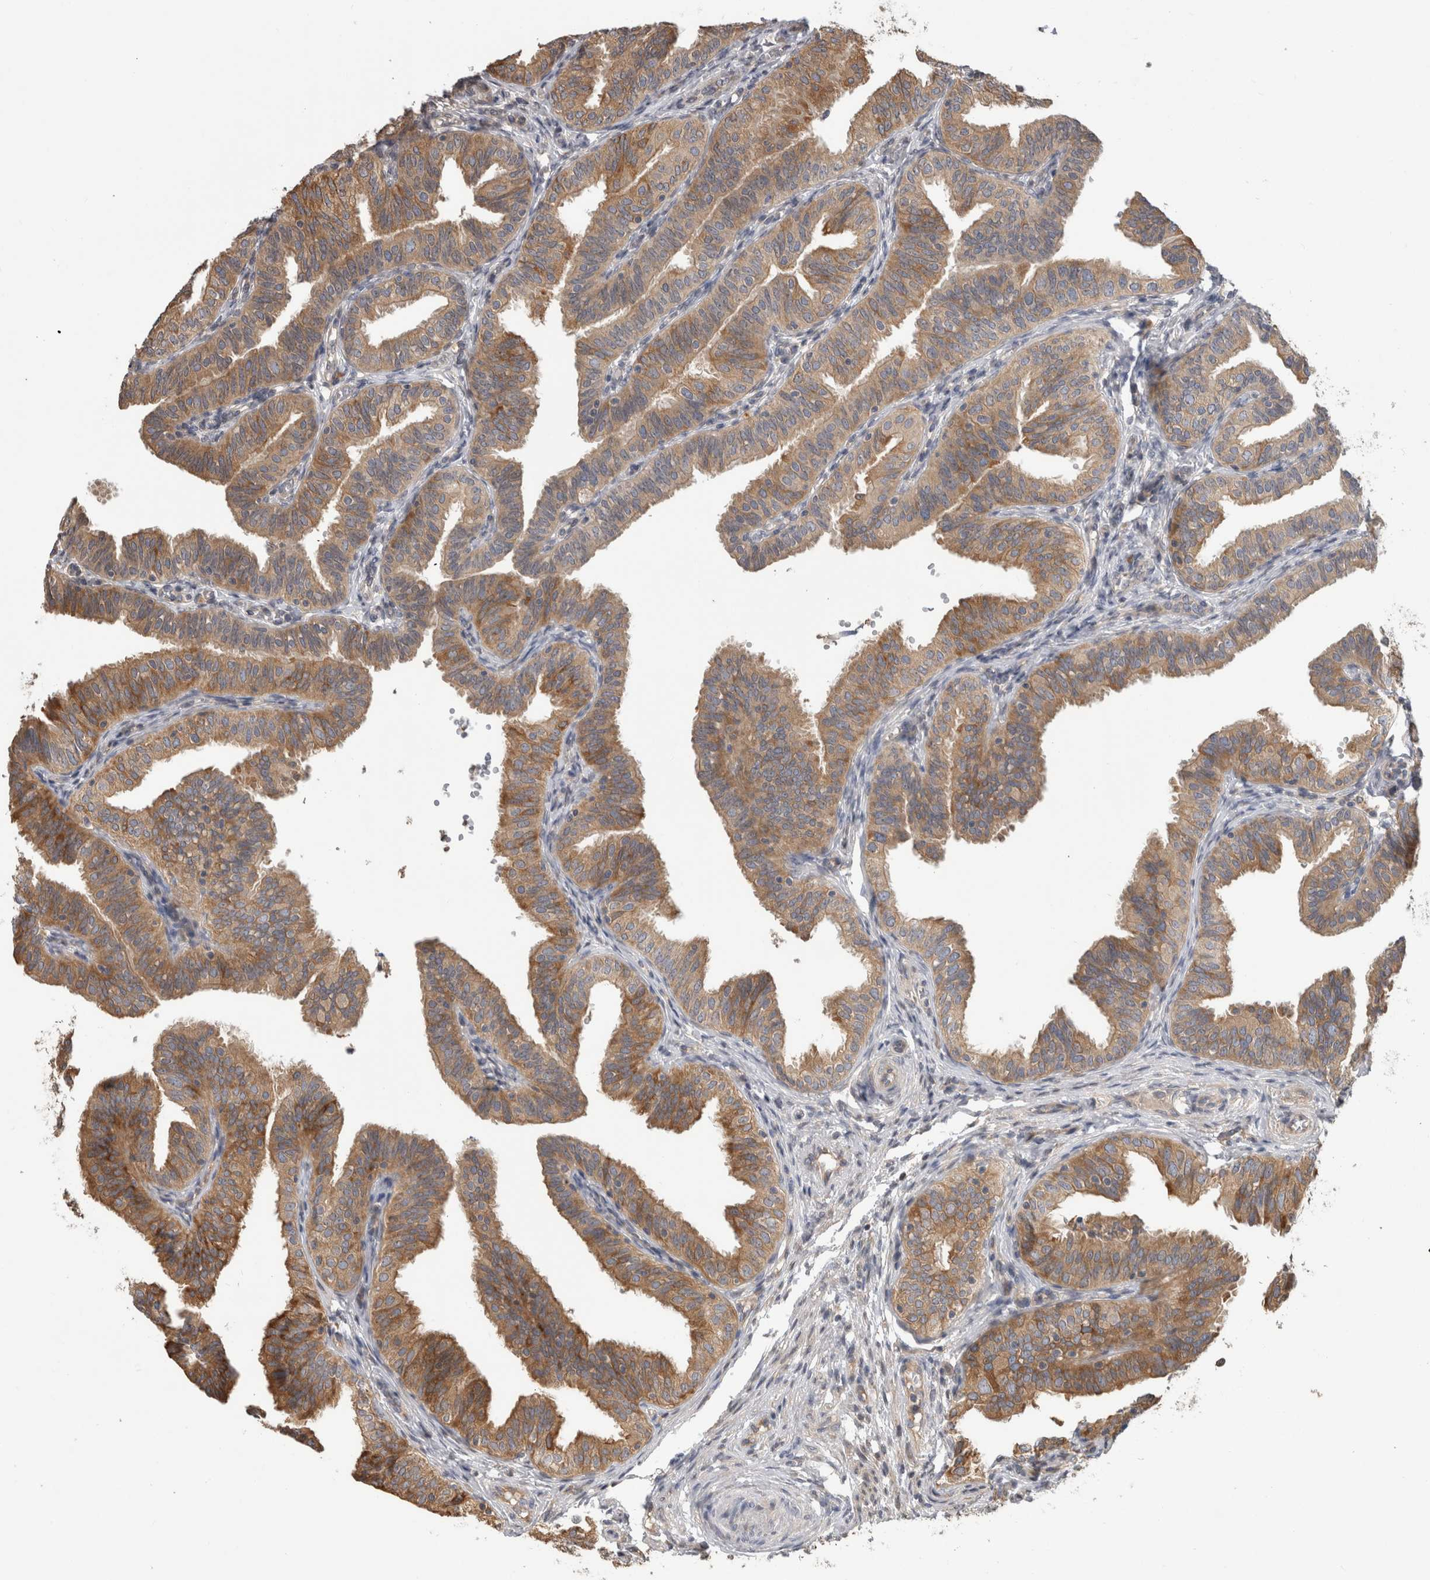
{"staining": {"intensity": "moderate", "quantity": ">75%", "location": "cytoplasmic/membranous"}, "tissue": "fallopian tube", "cell_type": "Glandular cells", "image_type": "normal", "snomed": [{"axis": "morphology", "description": "Normal tissue, NOS"}, {"axis": "topography", "description": "Fallopian tube"}], "caption": "High-power microscopy captured an IHC photomicrograph of normal fallopian tube, revealing moderate cytoplasmic/membranous expression in about >75% of glandular cells. (IHC, brightfield microscopy, high magnification).", "gene": "PARP6", "patient": {"sex": "female", "age": 35}}